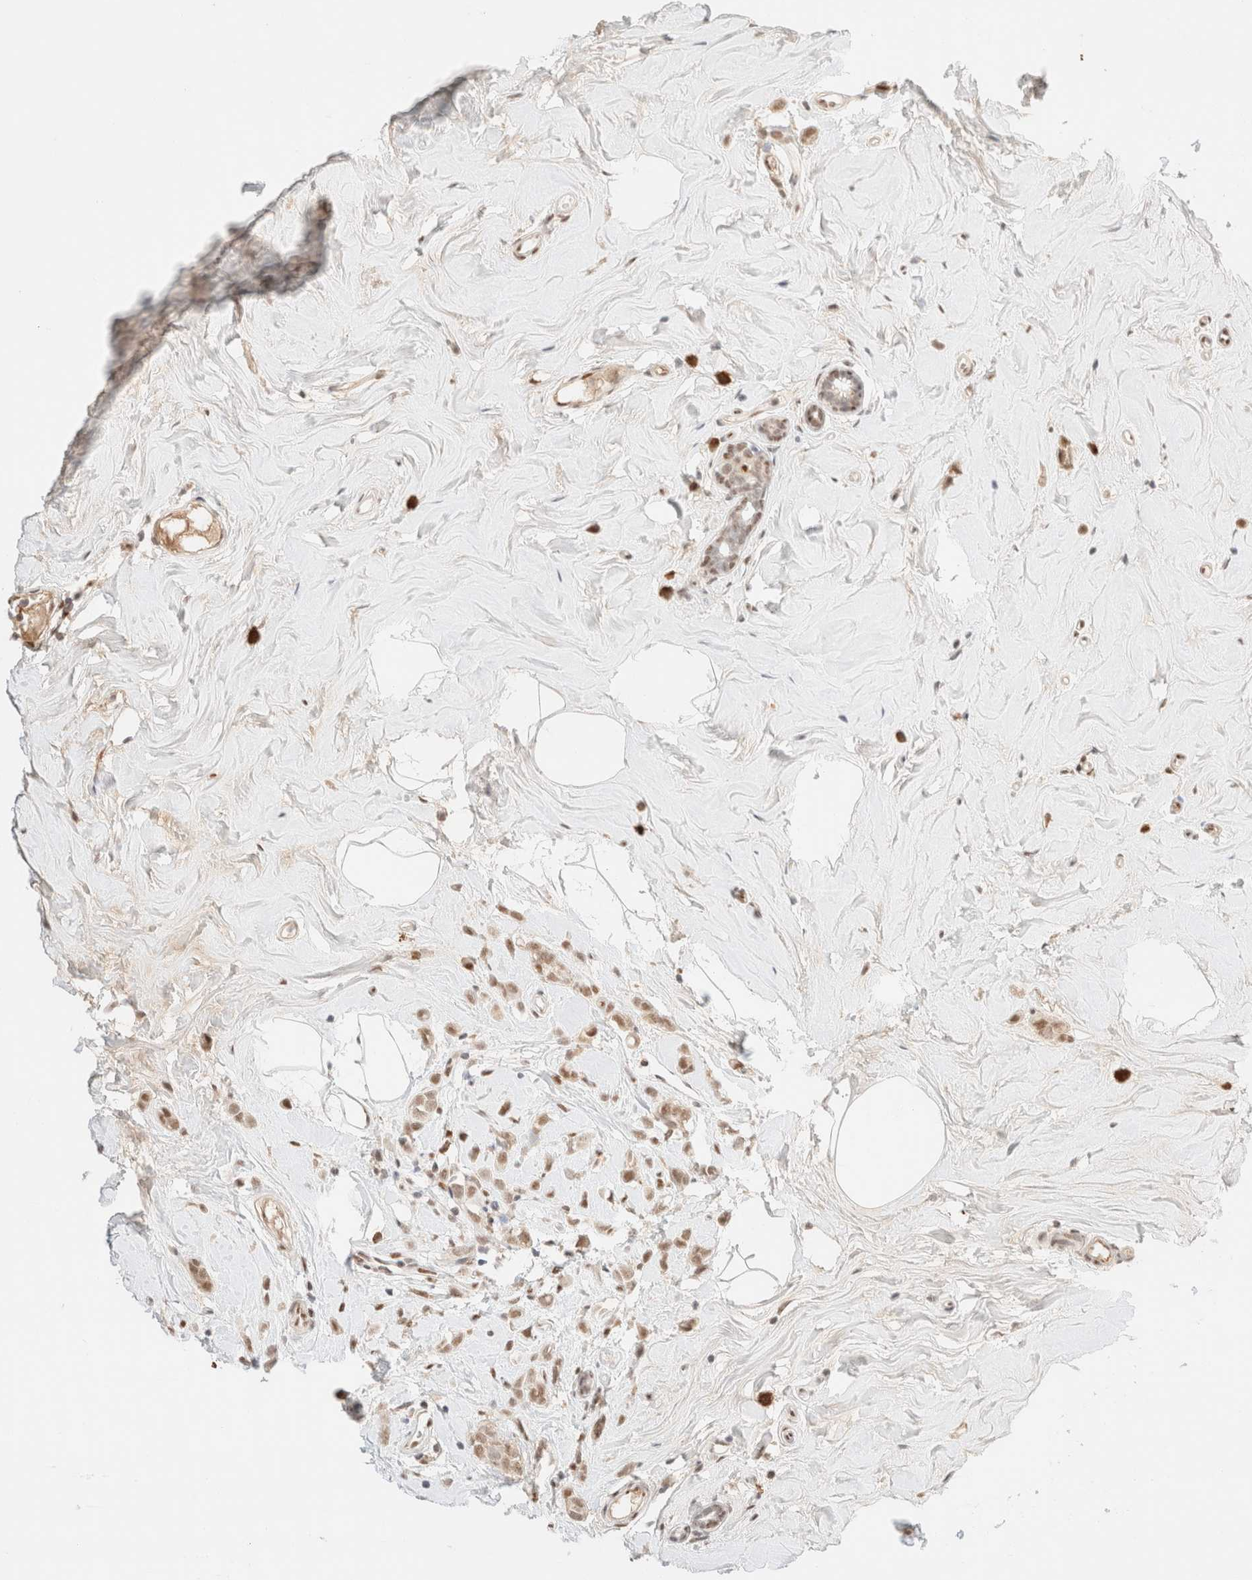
{"staining": {"intensity": "moderate", "quantity": ">75%", "location": "nuclear"}, "tissue": "breast cancer", "cell_type": "Tumor cells", "image_type": "cancer", "snomed": [{"axis": "morphology", "description": "Lobular carcinoma"}, {"axis": "topography", "description": "Breast"}], "caption": "DAB (3,3'-diaminobenzidine) immunohistochemical staining of human lobular carcinoma (breast) demonstrates moderate nuclear protein expression in about >75% of tumor cells.", "gene": "CIC", "patient": {"sex": "female", "age": 47}}